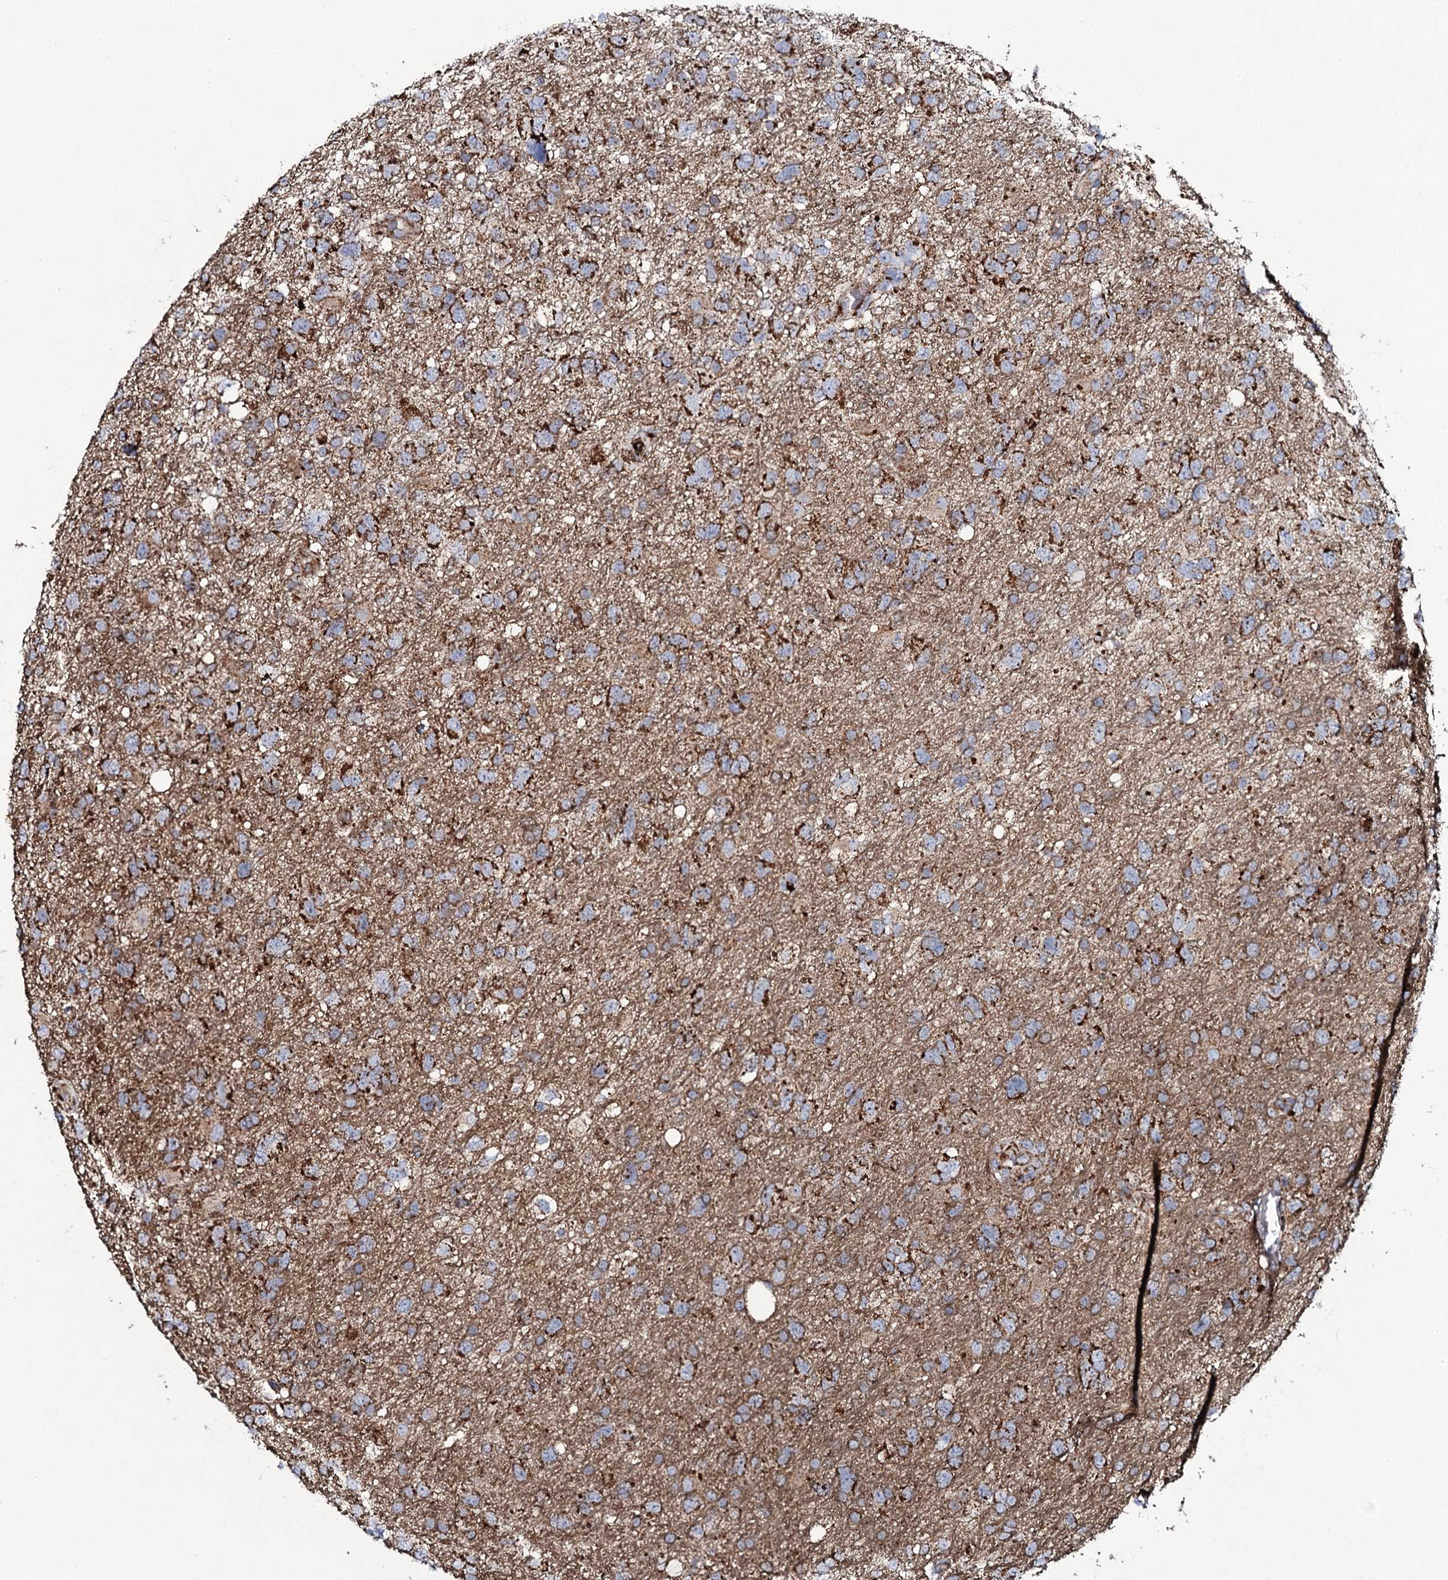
{"staining": {"intensity": "strong", "quantity": "25%-75%", "location": "cytoplasmic/membranous"}, "tissue": "glioma", "cell_type": "Tumor cells", "image_type": "cancer", "snomed": [{"axis": "morphology", "description": "Glioma, malignant, High grade"}, {"axis": "topography", "description": "Brain"}], "caption": "An immunohistochemistry micrograph of neoplastic tissue is shown. Protein staining in brown labels strong cytoplasmic/membranous positivity in high-grade glioma (malignant) within tumor cells.", "gene": "EVC2", "patient": {"sex": "male", "age": 61}}